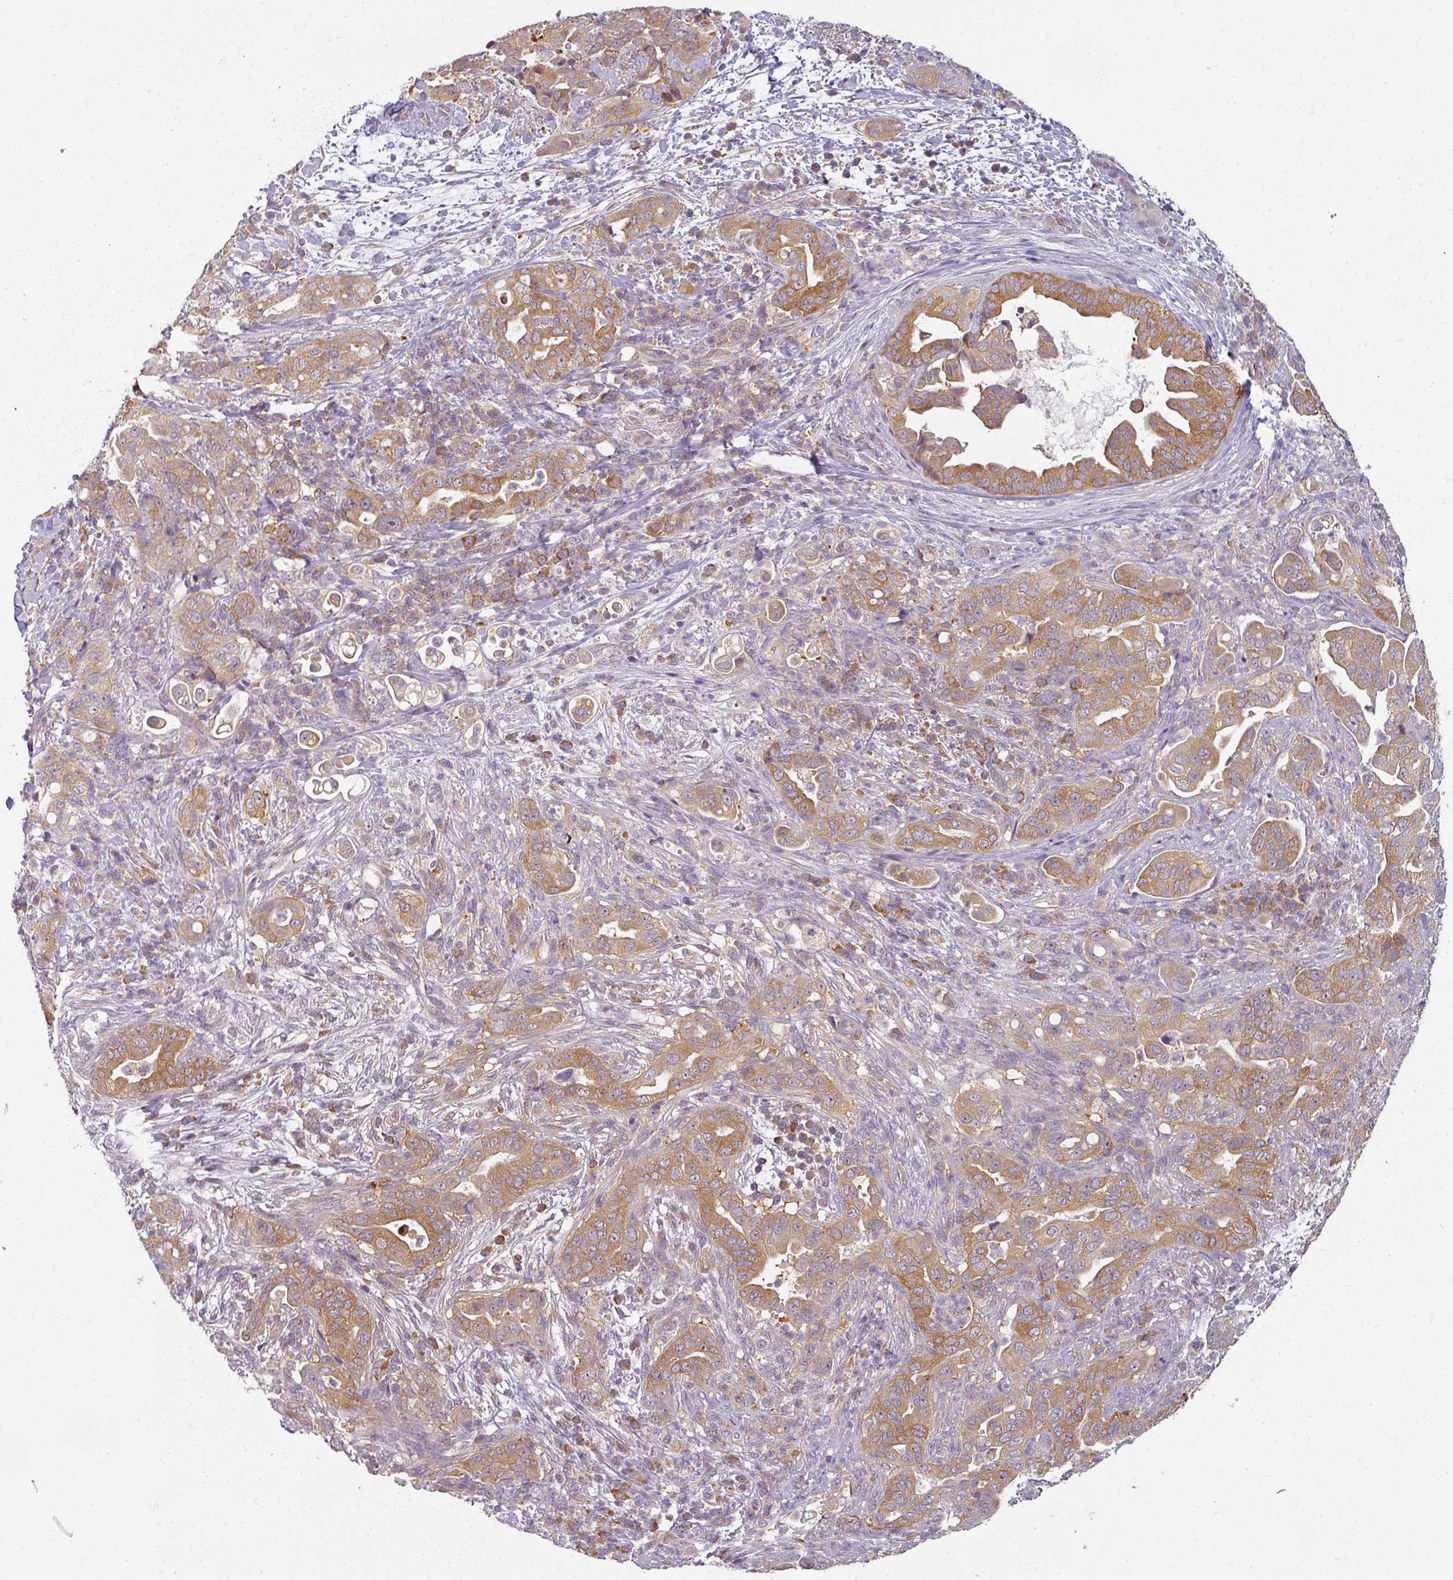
{"staining": {"intensity": "moderate", "quantity": ">75%", "location": "cytoplasmic/membranous"}, "tissue": "pancreatic cancer", "cell_type": "Tumor cells", "image_type": "cancer", "snomed": [{"axis": "morphology", "description": "Normal tissue, NOS"}, {"axis": "morphology", "description": "Adenocarcinoma, NOS"}, {"axis": "topography", "description": "Lymph node"}, {"axis": "topography", "description": "Pancreas"}], "caption": "The immunohistochemical stain labels moderate cytoplasmic/membranous expression in tumor cells of adenocarcinoma (pancreatic) tissue.", "gene": "AGPAT4", "patient": {"sex": "female", "age": 67}}